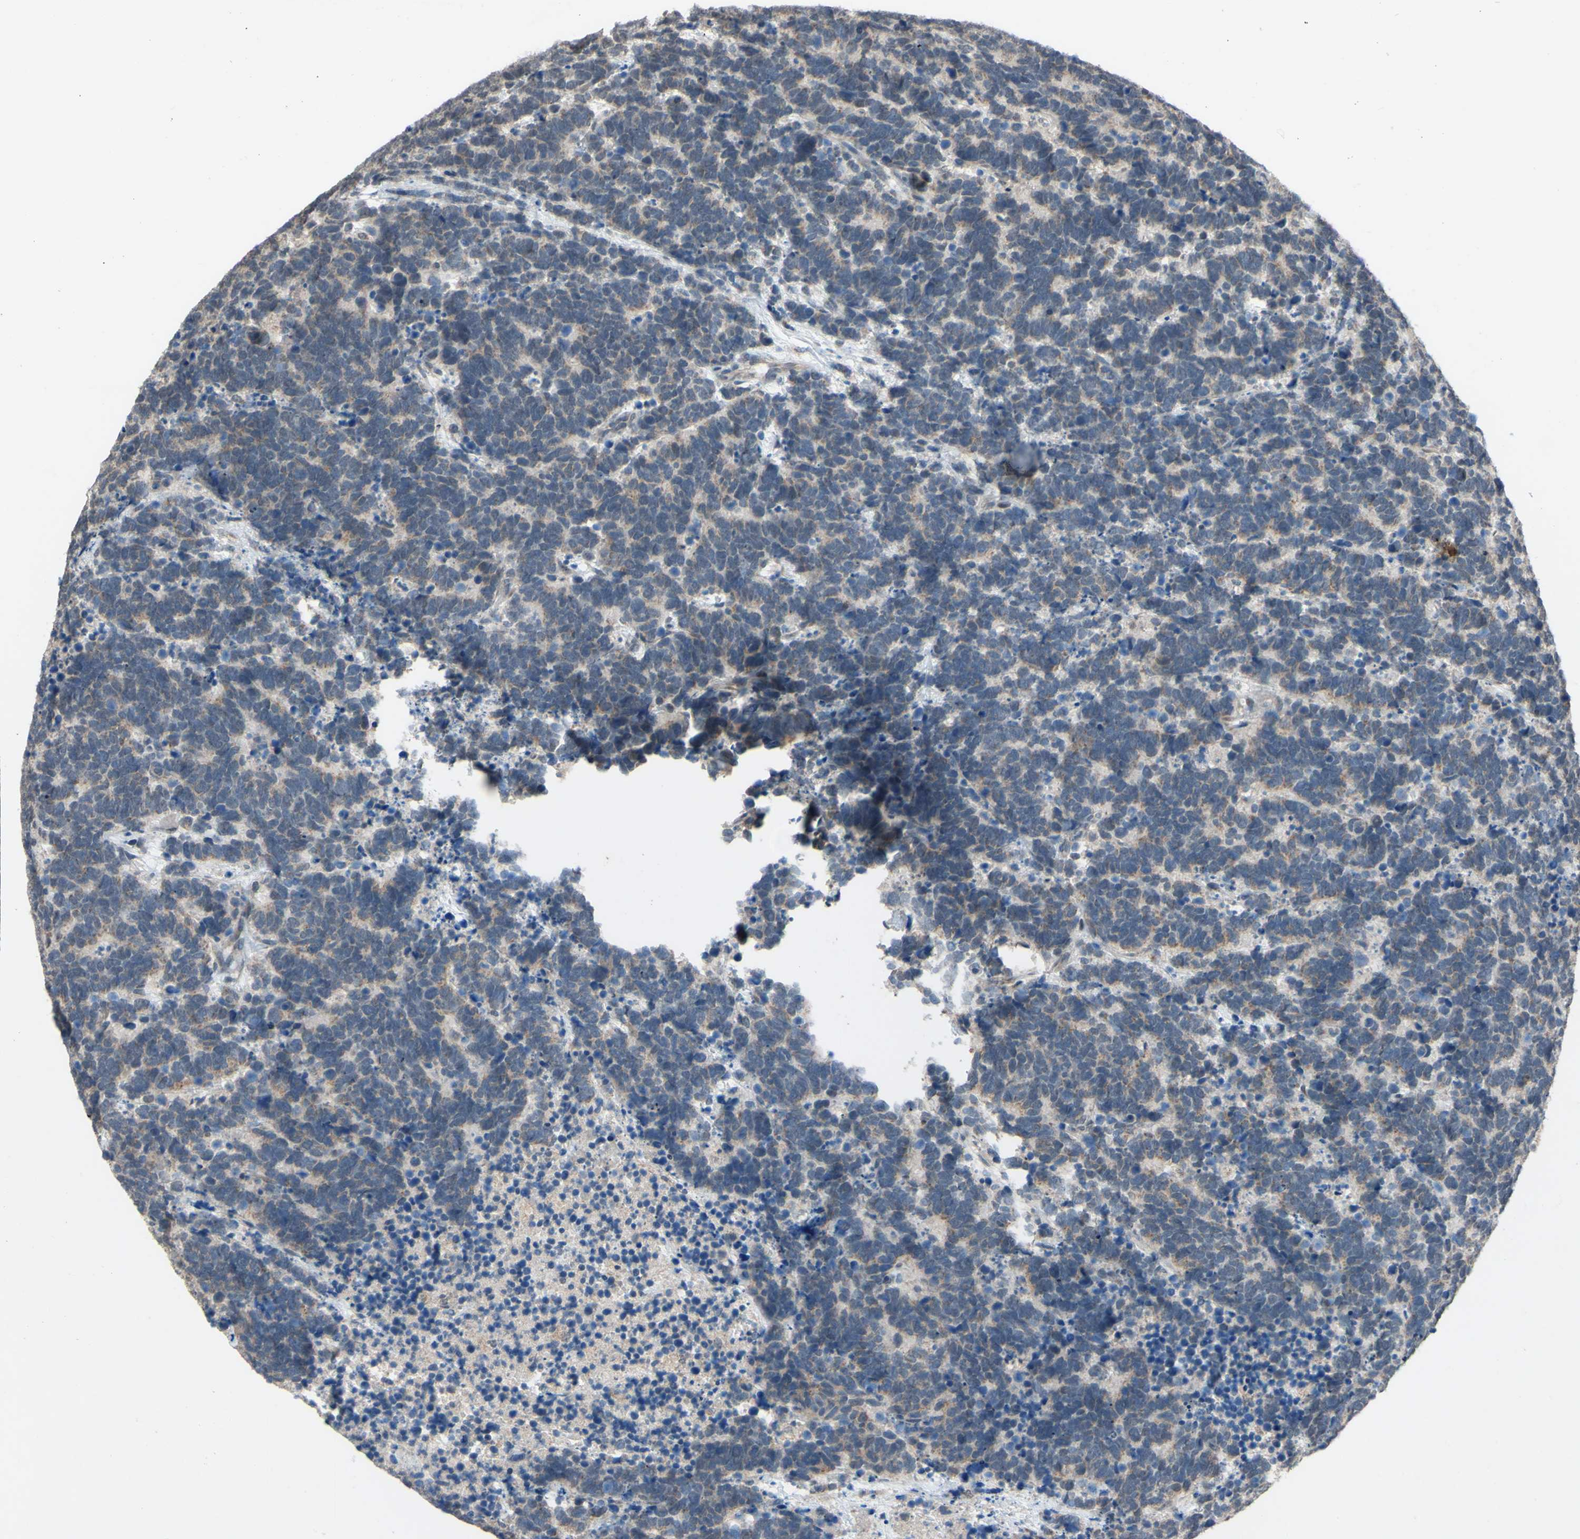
{"staining": {"intensity": "weak", "quantity": "<25%", "location": "cytoplasmic/membranous"}, "tissue": "carcinoid", "cell_type": "Tumor cells", "image_type": "cancer", "snomed": [{"axis": "morphology", "description": "Carcinoma, NOS"}, {"axis": "morphology", "description": "Carcinoid, malignant, NOS"}, {"axis": "topography", "description": "Urinary bladder"}], "caption": "Immunohistochemistry histopathology image of neoplastic tissue: human carcinoid stained with DAB (3,3'-diaminobenzidine) displays no significant protein expression in tumor cells. (Stains: DAB (3,3'-diaminobenzidine) IHC with hematoxylin counter stain, Microscopy: brightfield microscopy at high magnification).", "gene": "CDCP1", "patient": {"sex": "male", "age": 57}}